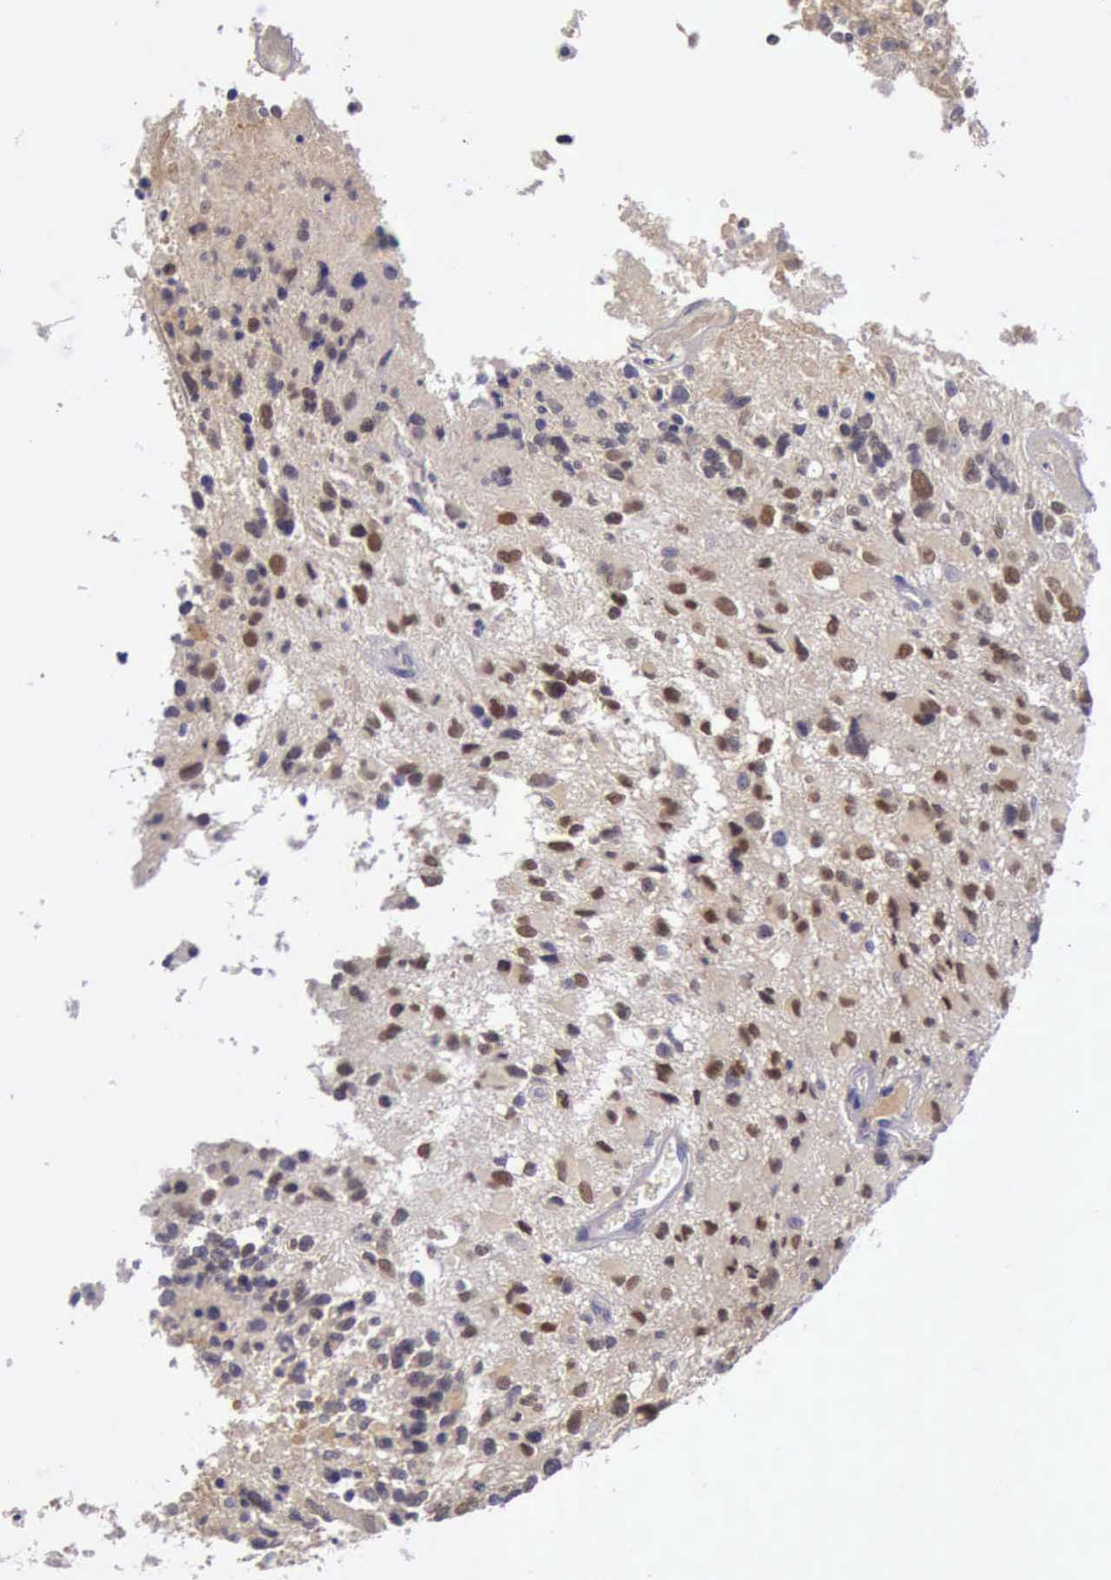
{"staining": {"intensity": "strong", "quantity": ">75%", "location": "cytoplasmic/membranous,nuclear"}, "tissue": "glioma", "cell_type": "Tumor cells", "image_type": "cancer", "snomed": [{"axis": "morphology", "description": "Glioma, malignant, High grade"}, {"axis": "topography", "description": "Brain"}], "caption": "An IHC photomicrograph of neoplastic tissue is shown. Protein staining in brown labels strong cytoplasmic/membranous and nuclear positivity in glioma within tumor cells.", "gene": "ARNT2", "patient": {"sex": "male", "age": 69}}